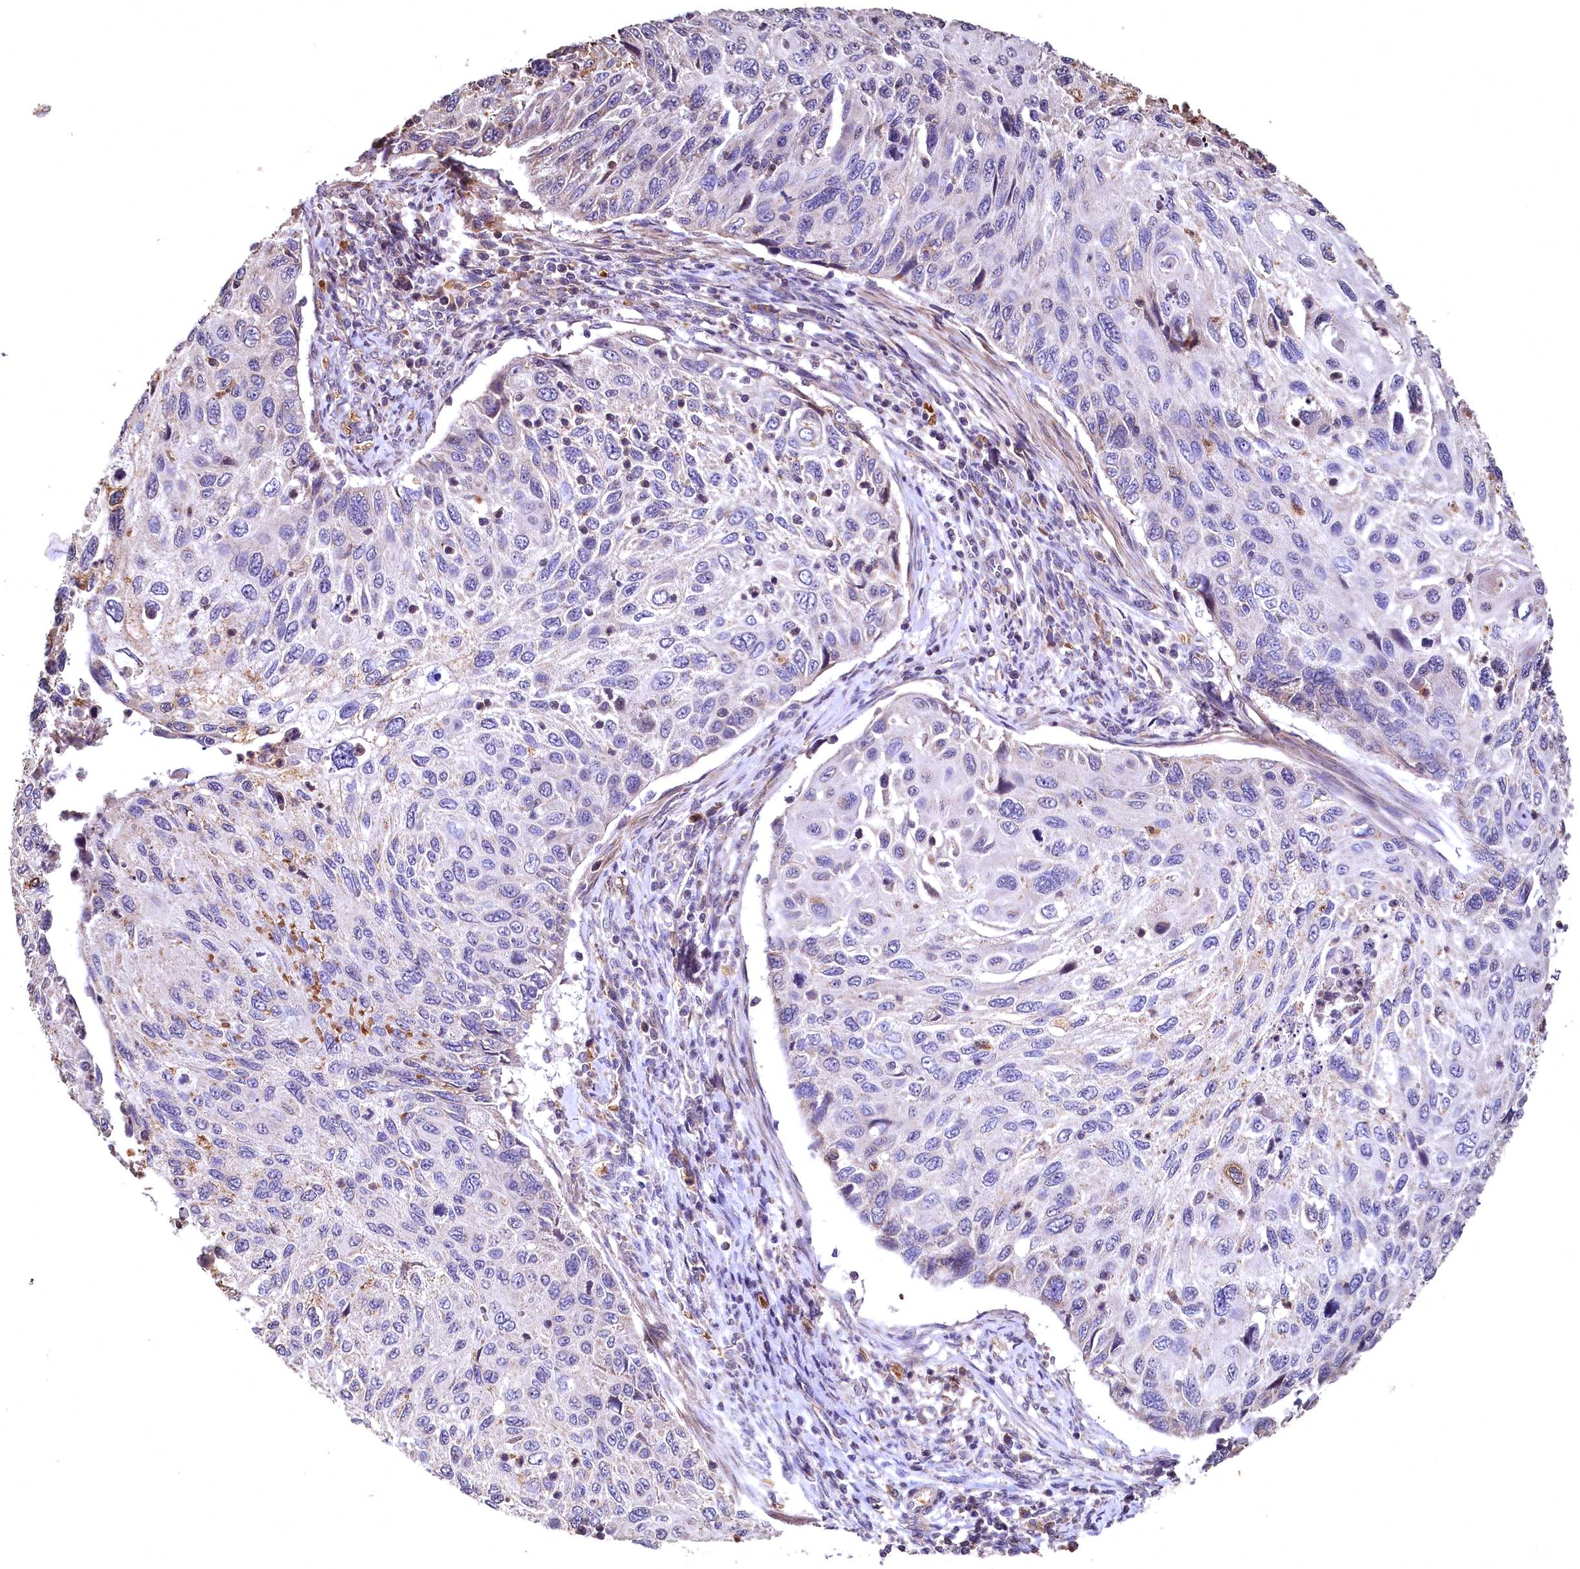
{"staining": {"intensity": "negative", "quantity": "none", "location": "none"}, "tissue": "cervical cancer", "cell_type": "Tumor cells", "image_type": "cancer", "snomed": [{"axis": "morphology", "description": "Squamous cell carcinoma, NOS"}, {"axis": "topography", "description": "Cervix"}], "caption": "There is no significant staining in tumor cells of cervical squamous cell carcinoma.", "gene": "SPTA1", "patient": {"sex": "female", "age": 70}}